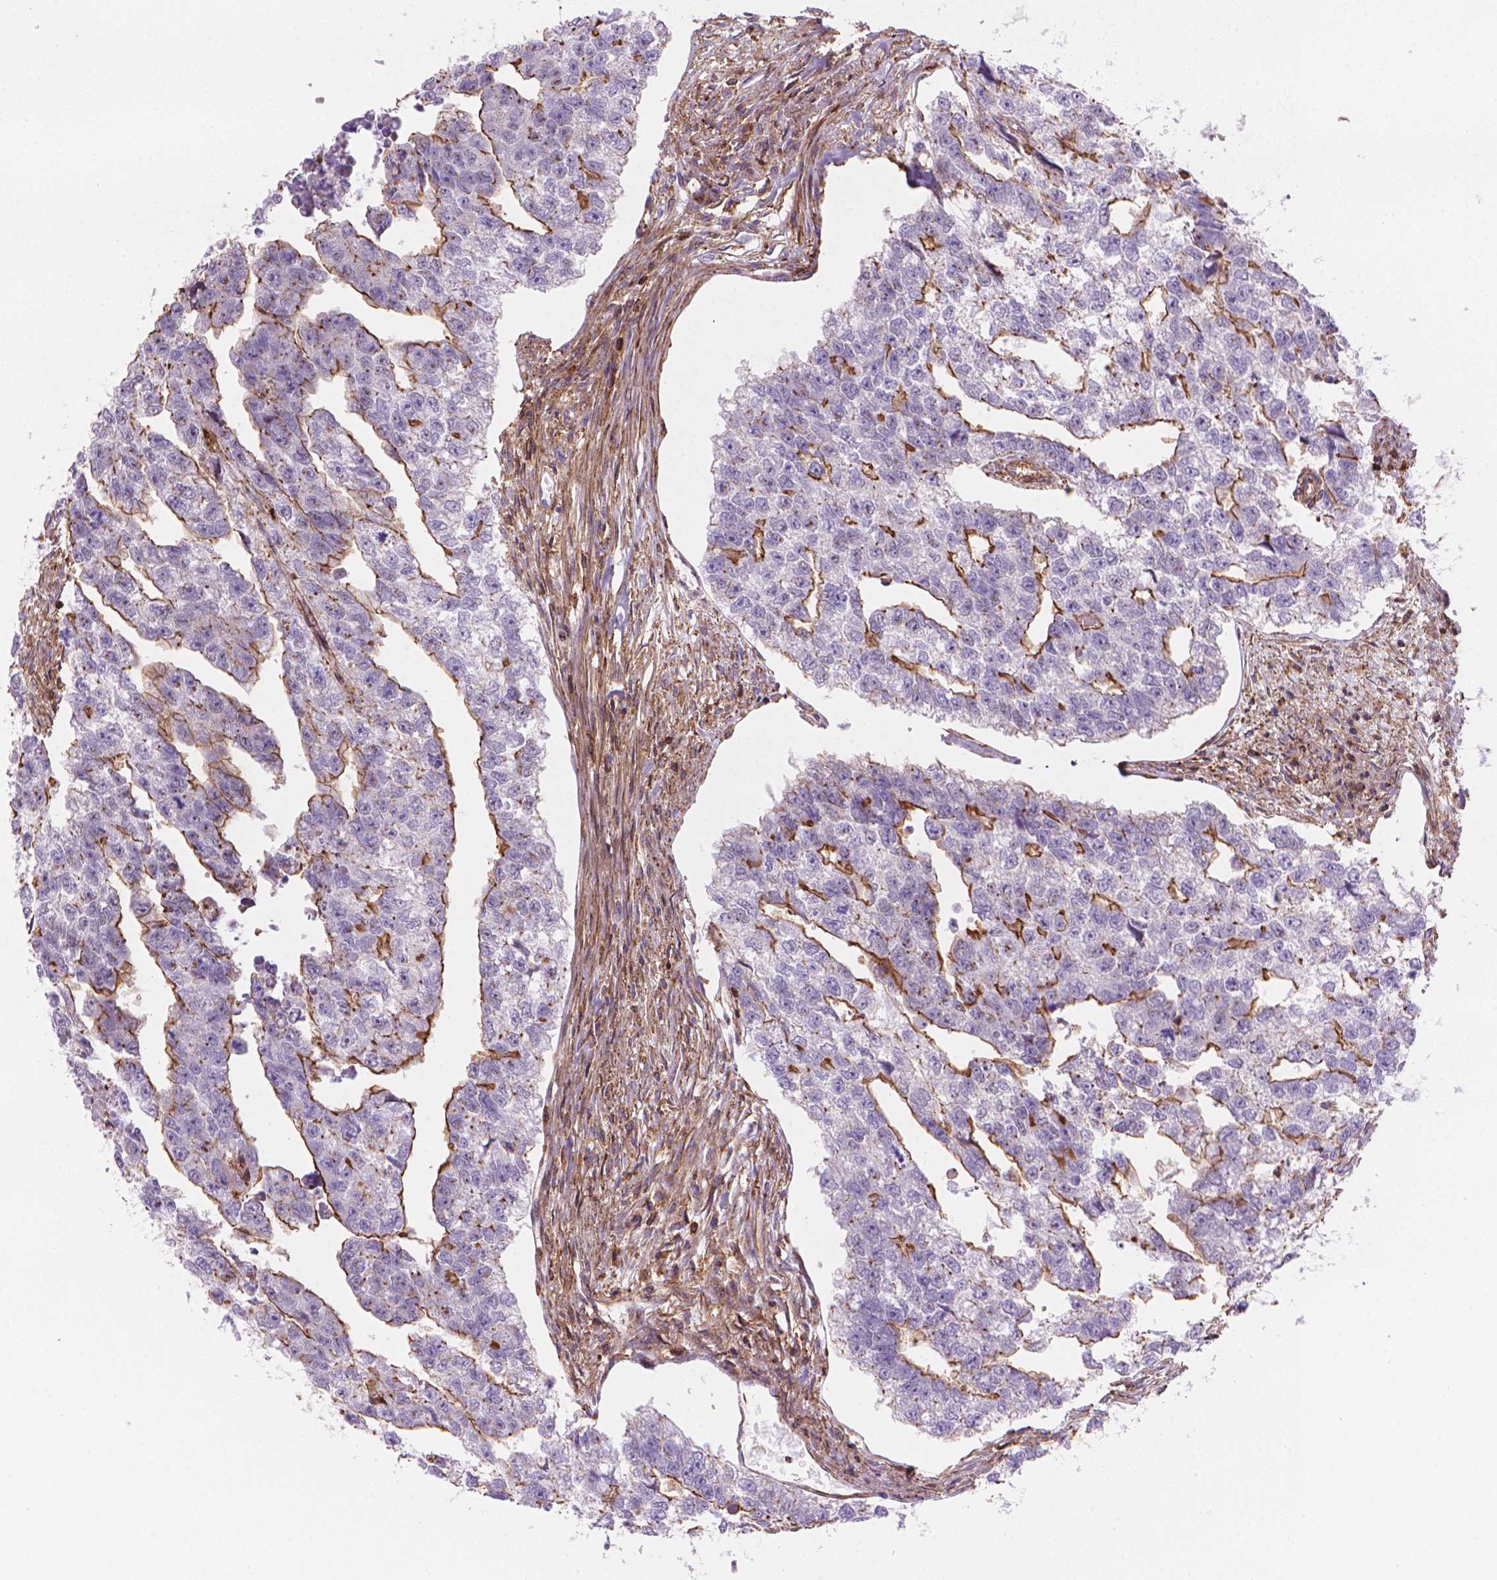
{"staining": {"intensity": "moderate", "quantity": "25%-75%", "location": "cytoplasmic/membranous"}, "tissue": "testis cancer", "cell_type": "Tumor cells", "image_type": "cancer", "snomed": [{"axis": "morphology", "description": "Carcinoma, Embryonal, NOS"}, {"axis": "morphology", "description": "Teratoma, malignant, NOS"}, {"axis": "topography", "description": "Testis"}], "caption": "Testis cancer (embryonal carcinoma) stained with immunohistochemistry (IHC) displays moderate cytoplasmic/membranous expression in about 25%-75% of tumor cells.", "gene": "PATJ", "patient": {"sex": "male", "age": 44}}